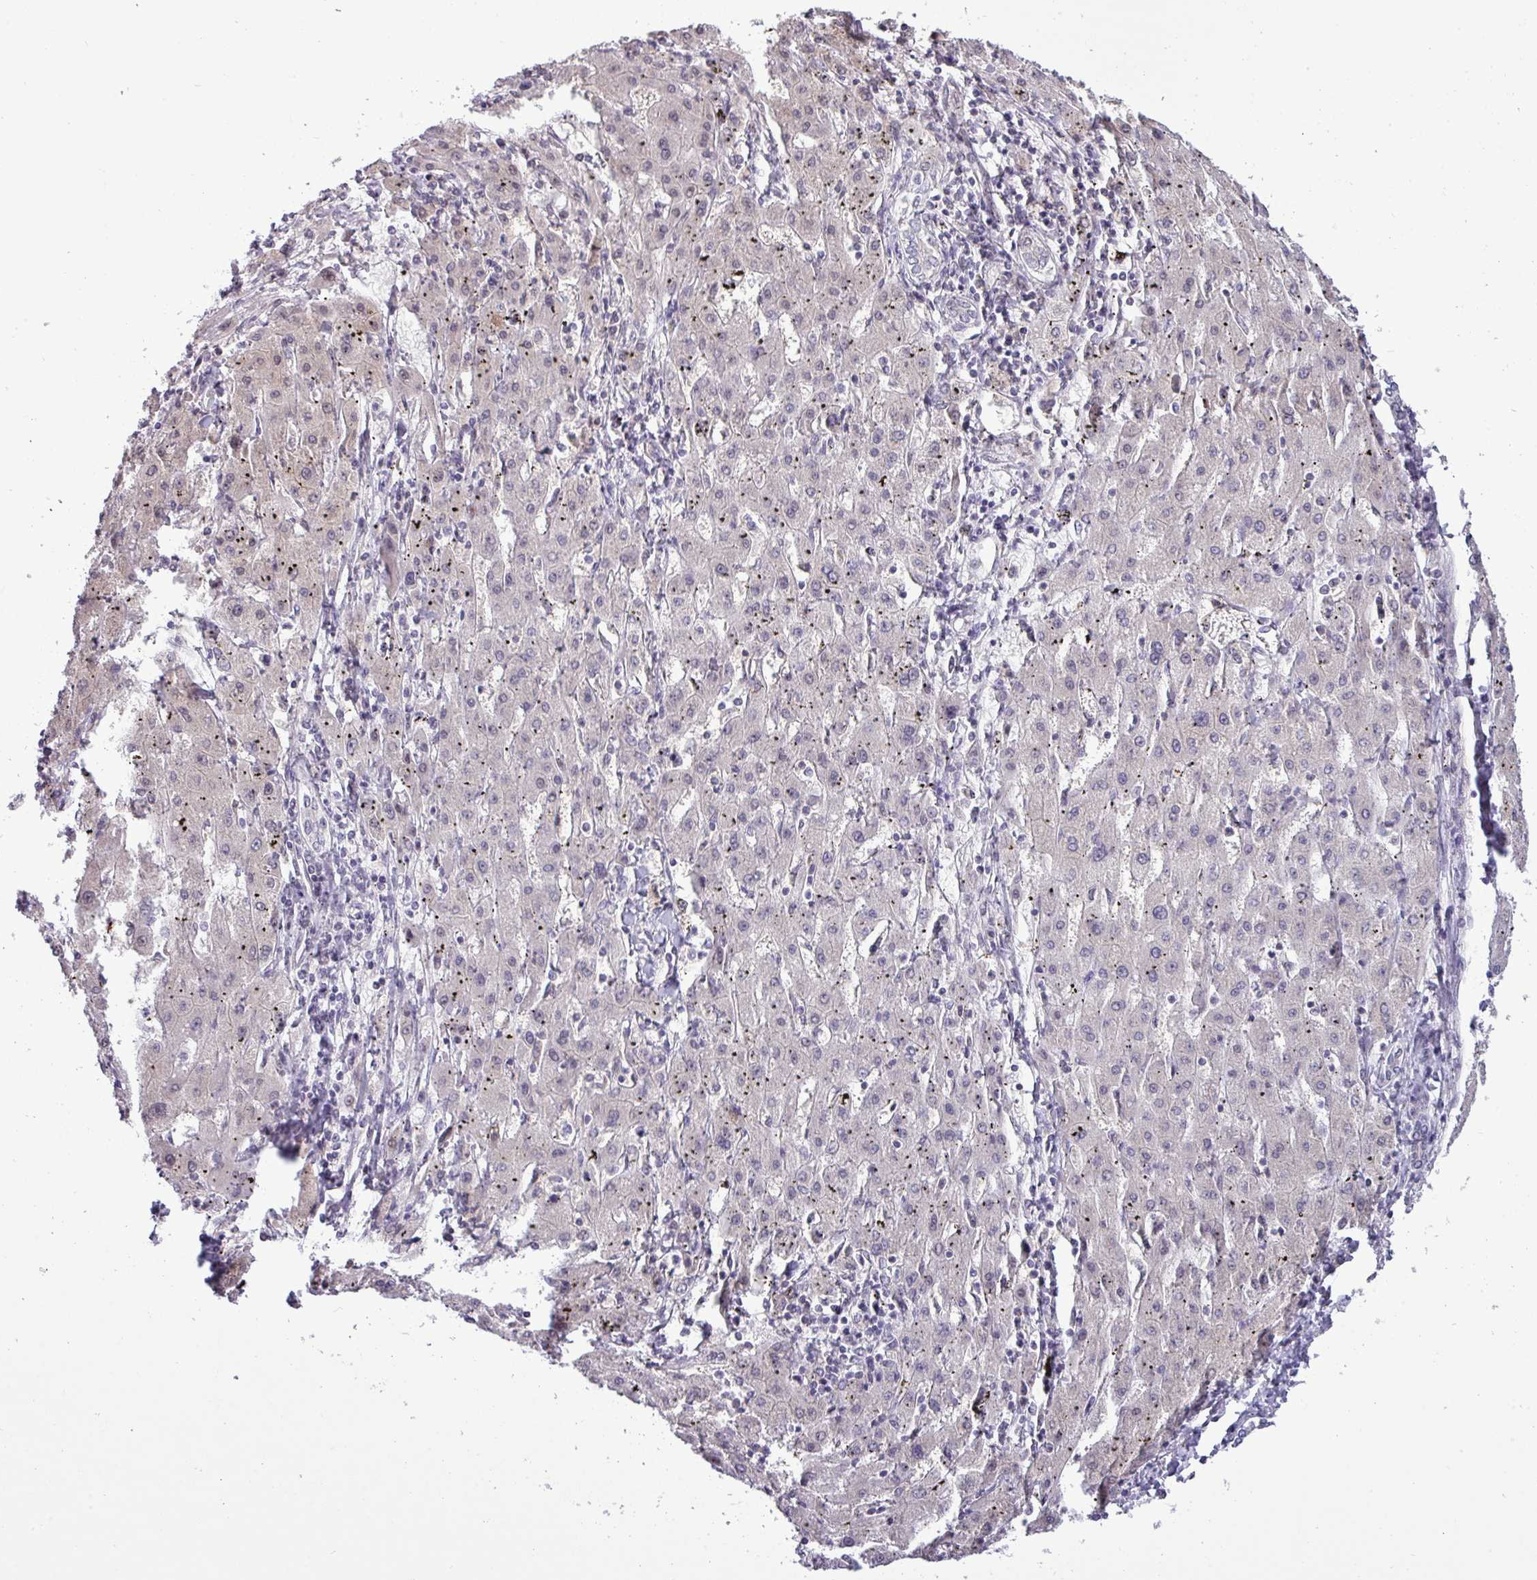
{"staining": {"intensity": "negative", "quantity": "none", "location": "none"}, "tissue": "liver cancer", "cell_type": "Tumor cells", "image_type": "cancer", "snomed": [{"axis": "morphology", "description": "Carcinoma, Hepatocellular, NOS"}, {"axis": "topography", "description": "Liver"}], "caption": "Hepatocellular carcinoma (liver) stained for a protein using immunohistochemistry shows no positivity tumor cells.", "gene": "RIPPLY1", "patient": {"sex": "male", "age": 72}}